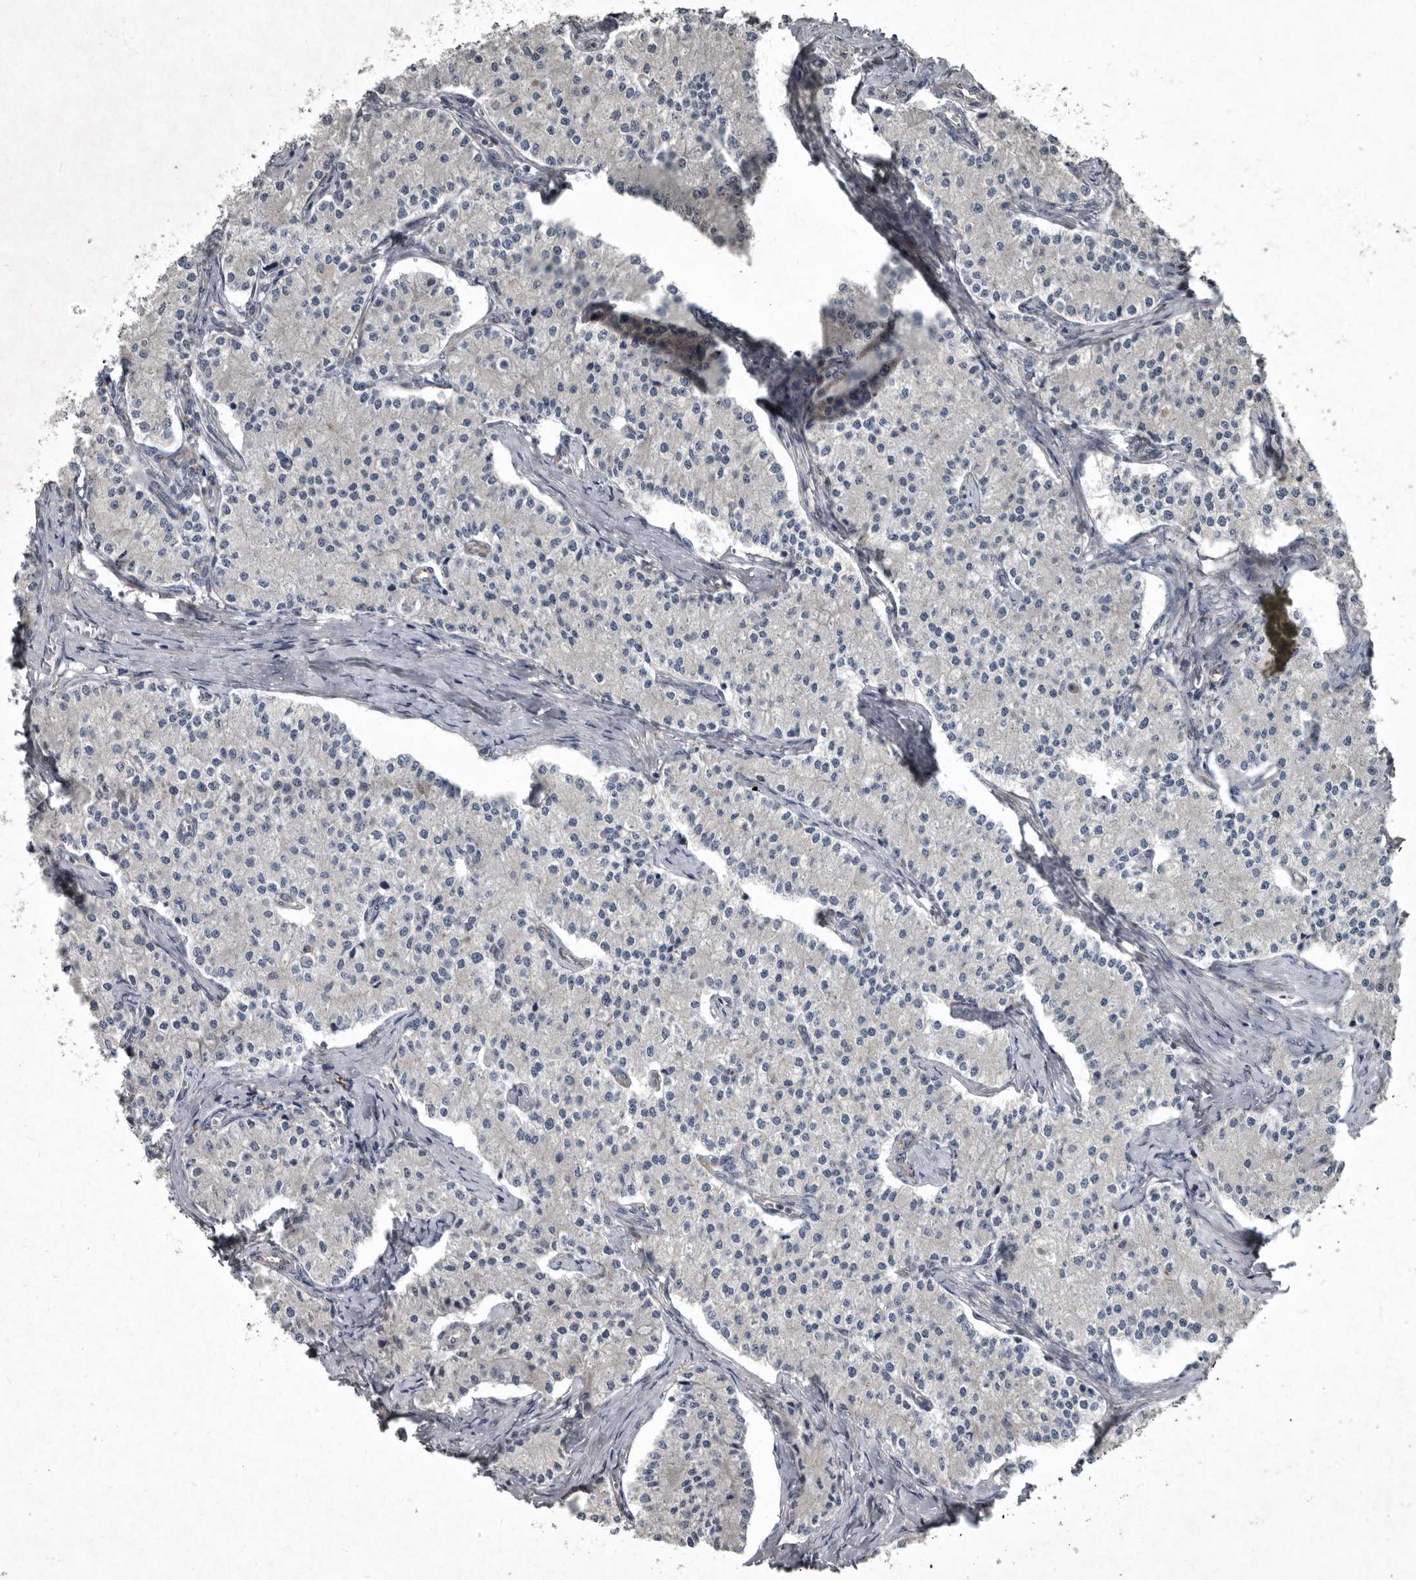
{"staining": {"intensity": "negative", "quantity": "none", "location": "none"}, "tissue": "carcinoid", "cell_type": "Tumor cells", "image_type": "cancer", "snomed": [{"axis": "morphology", "description": "Carcinoid, malignant, NOS"}, {"axis": "topography", "description": "Colon"}], "caption": "An immunohistochemistry (IHC) photomicrograph of malignant carcinoid is shown. There is no staining in tumor cells of malignant carcinoid.", "gene": "MRPS15", "patient": {"sex": "female", "age": 52}}